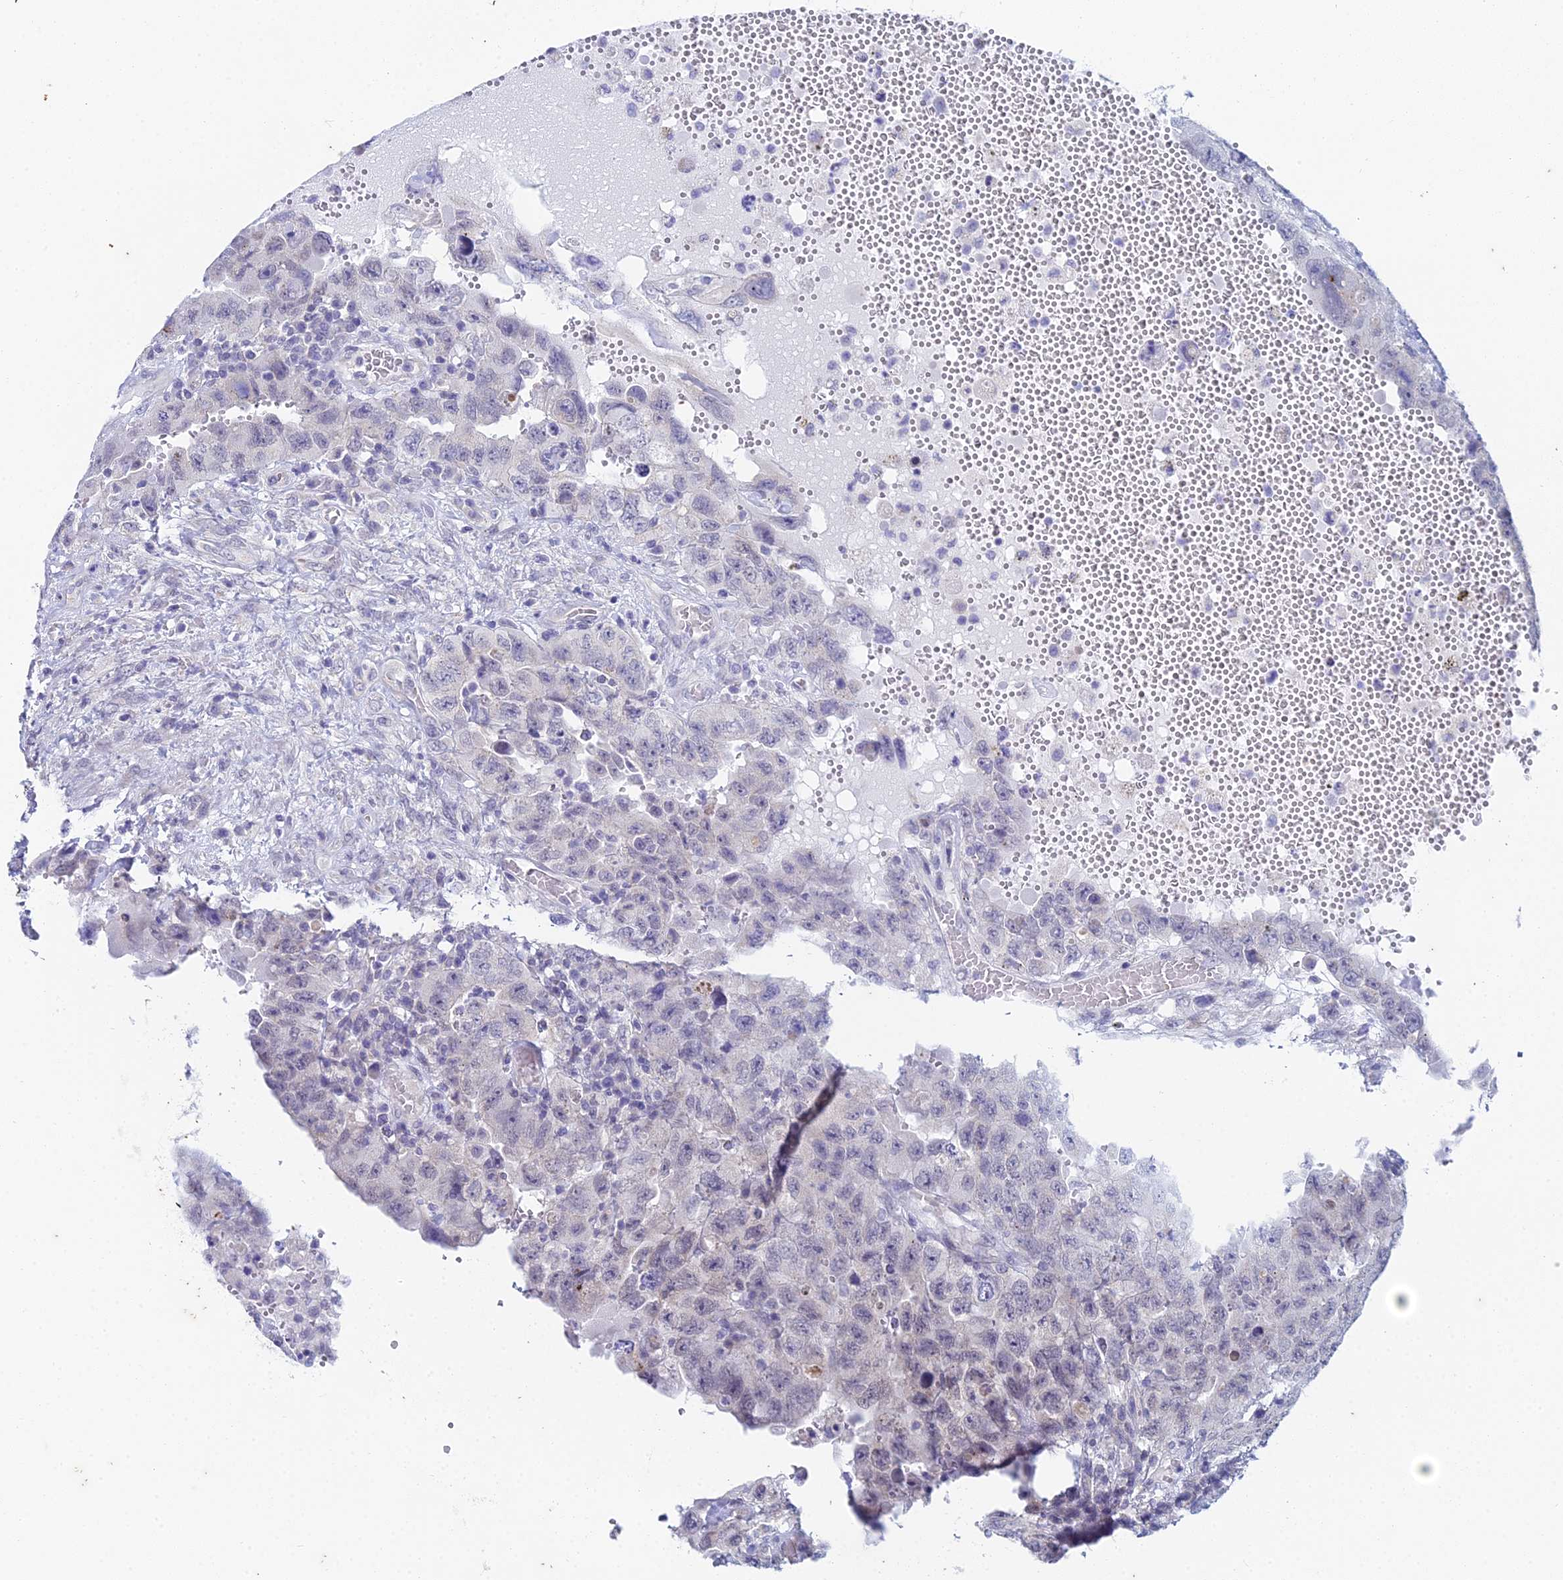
{"staining": {"intensity": "negative", "quantity": "none", "location": "none"}, "tissue": "testis cancer", "cell_type": "Tumor cells", "image_type": "cancer", "snomed": [{"axis": "morphology", "description": "Carcinoma, Embryonal, NOS"}, {"axis": "topography", "description": "Testis"}], "caption": "High power microscopy micrograph of an IHC histopathology image of testis embryonal carcinoma, revealing no significant positivity in tumor cells.", "gene": "EEF2KMT", "patient": {"sex": "male", "age": 26}}